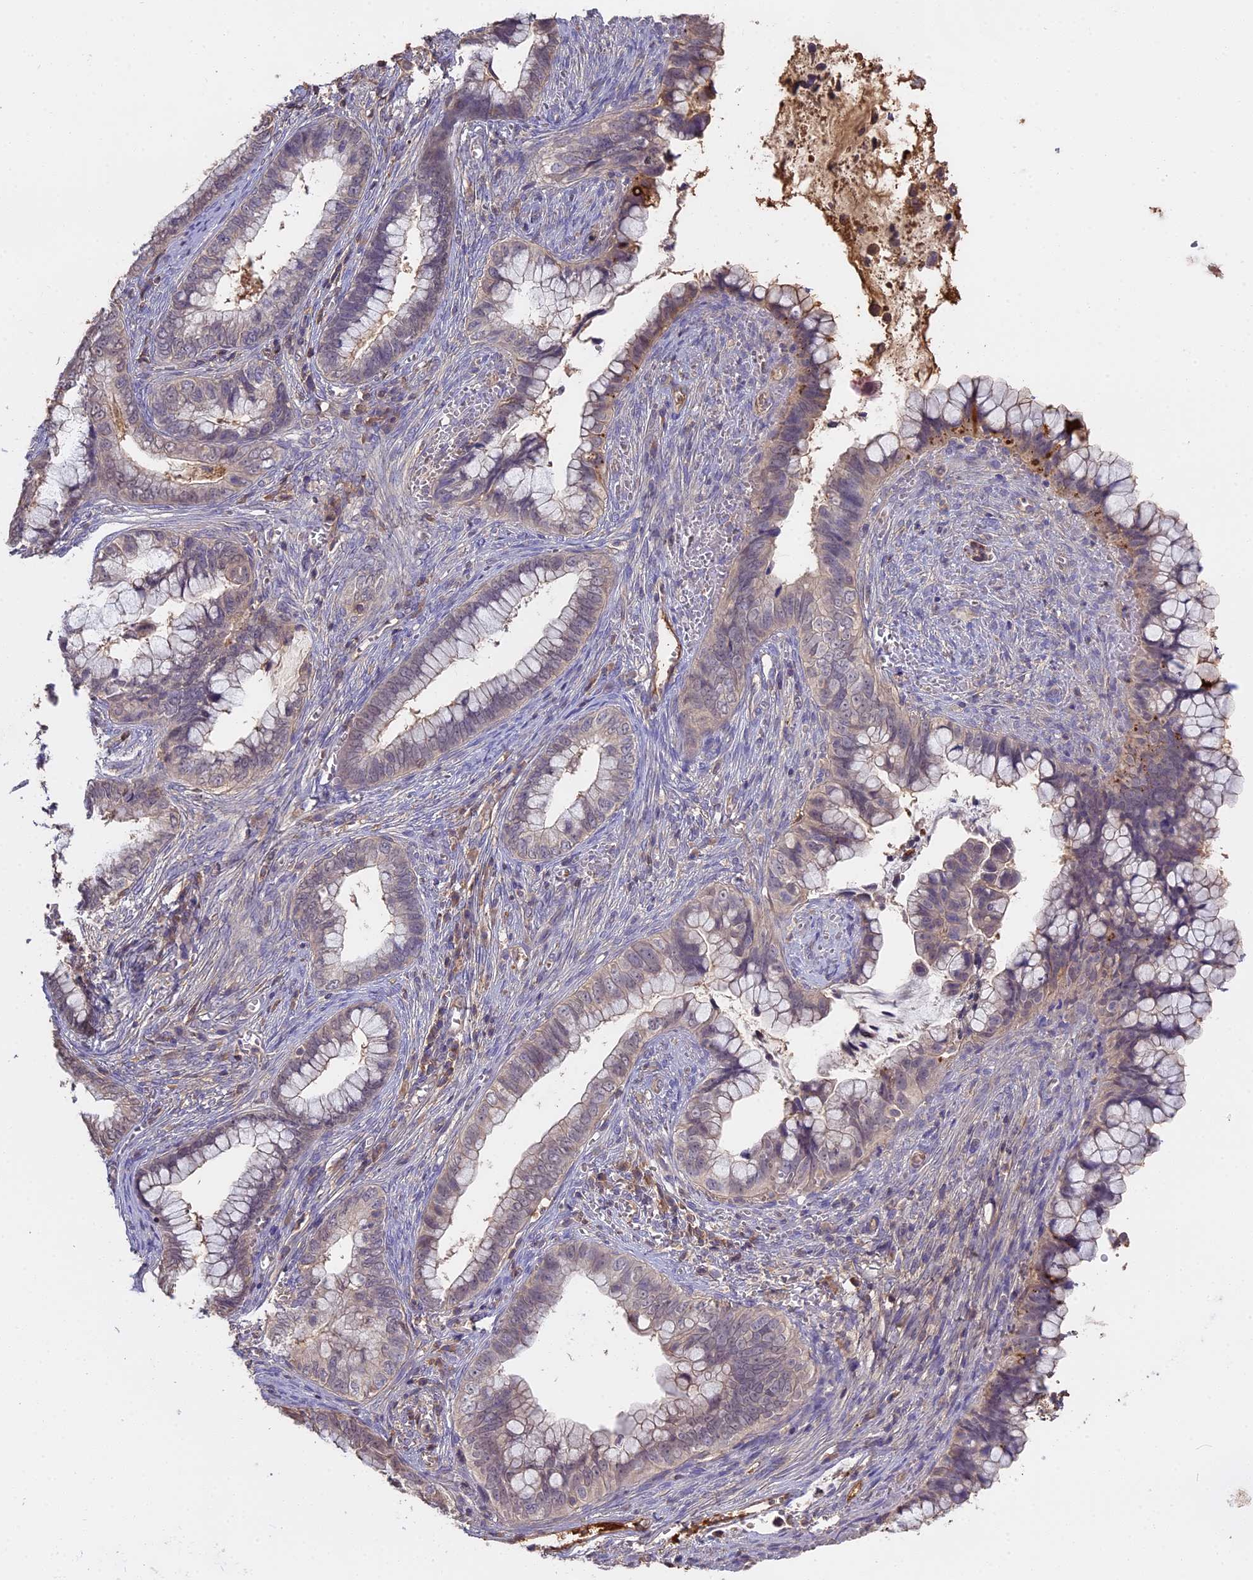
{"staining": {"intensity": "negative", "quantity": "none", "location": "none"}, "tissue": "cervical cancer", "cell_type": "Tumor cells", "image_type": "cancer", "snomed": [{"axis": "morphology", "description": "Adenocarcinoma, NOS"}, {"axis": "topography", "description": "Cervix"}], "caption": "Immunohistochemical staining of human adenocarcinoma (cervical) exhibits no significant expression in tumor cells.", "gene": "CFAP119", "patient": {"sex": "female", "age": 44}}